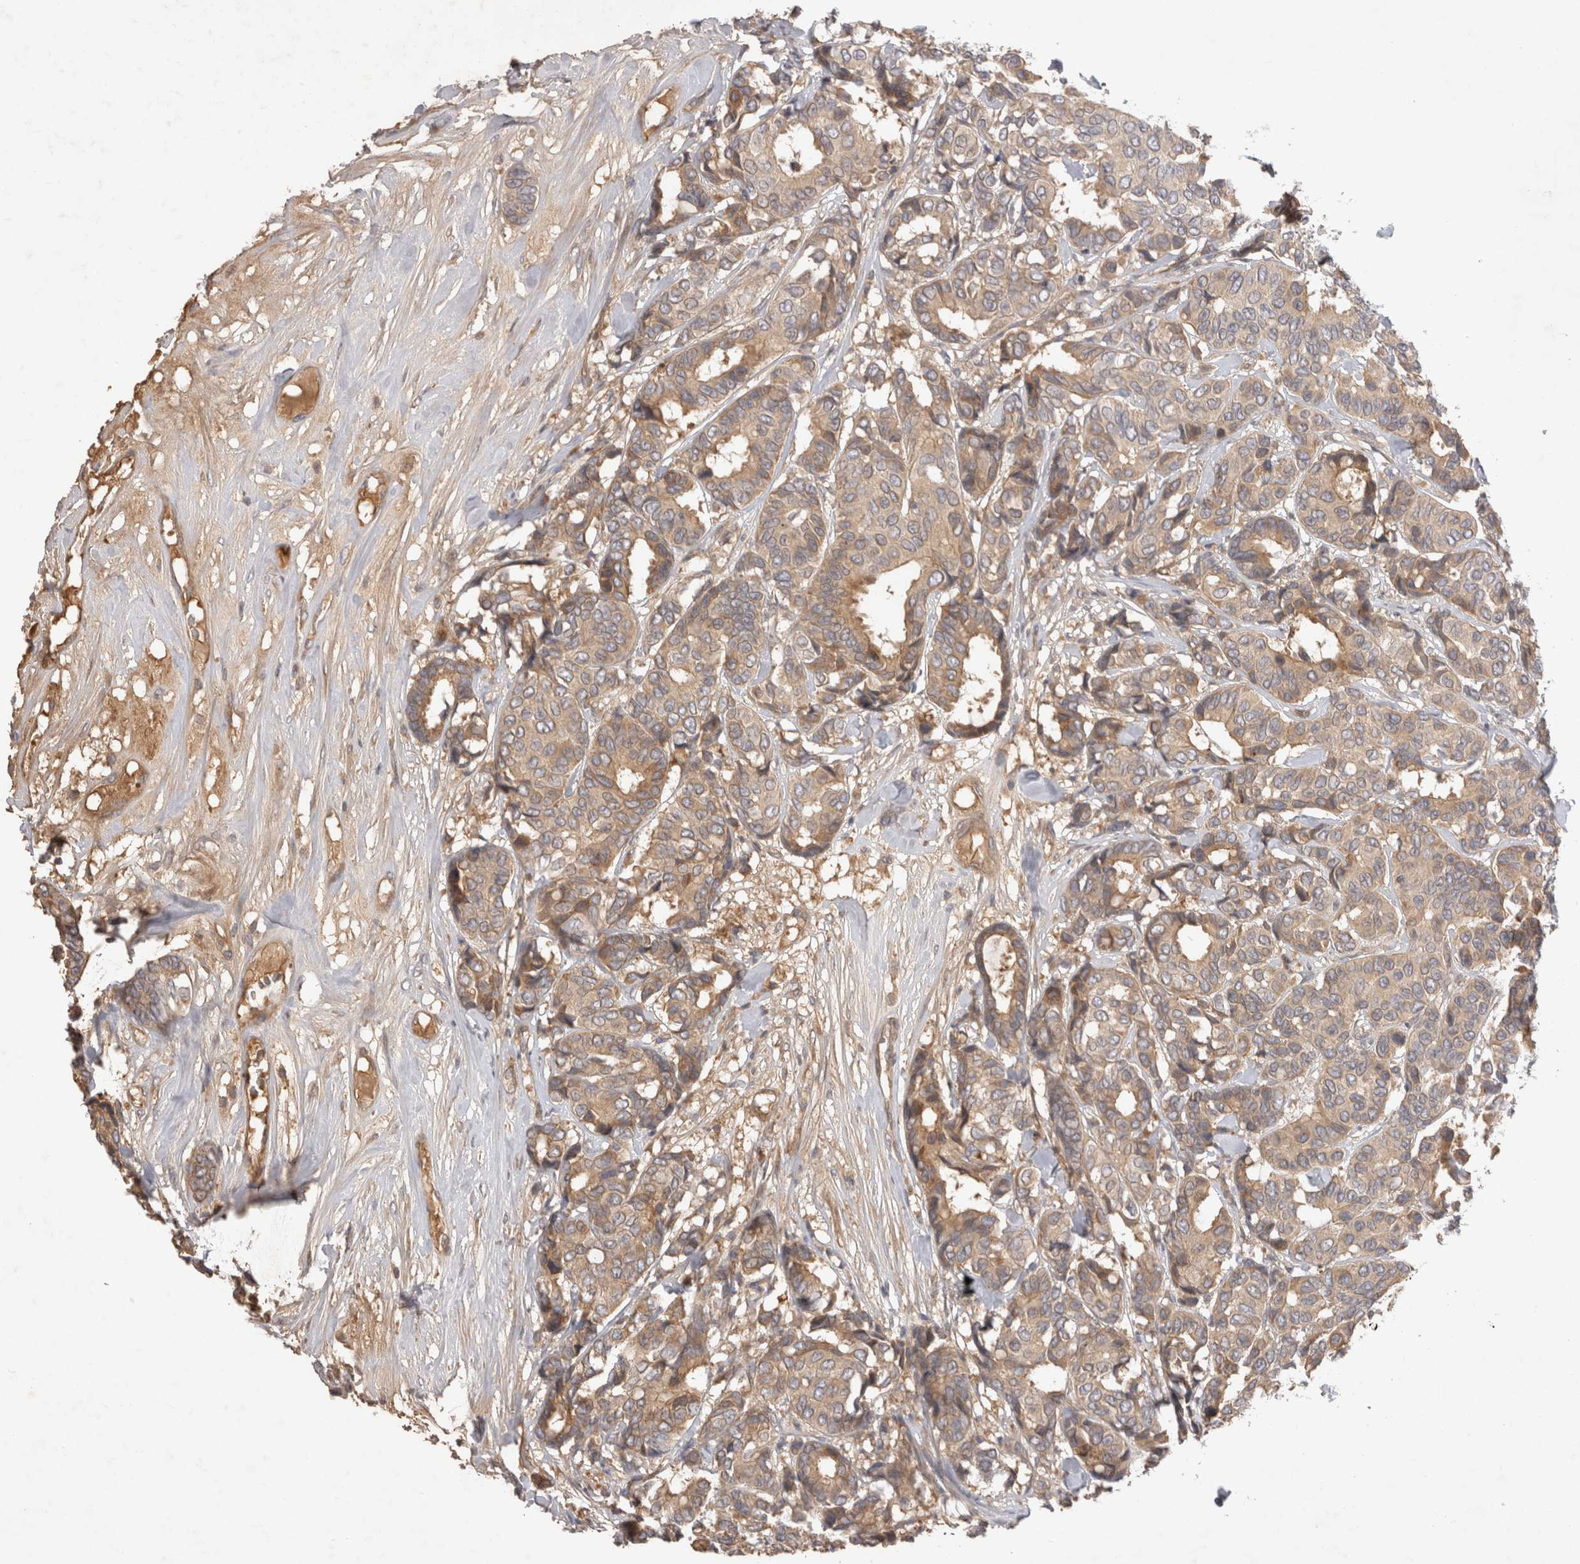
{"staining": {"intensity": "moderate", "quantity": ">75%", "location": "cytoplasmic/membranous"}, "tissue": "breast cancer", "cell_type": "Tumor cells", "image_type": "cancer", "snomed": [{"axis": "morphology", "description": "Duct carcinoma"}, {"axis": "topography", "description": "Breast"}], "caption": "This histopathology image reveals immunohistochemistry staining of breast cancer (invasive ductal carcinoma), with medium moderate cytoplasmic/membranous expression in approximately >75% of tumor cells.", "gene": "PPP1R42", "patient": {"sex": "female", "age": 87}}